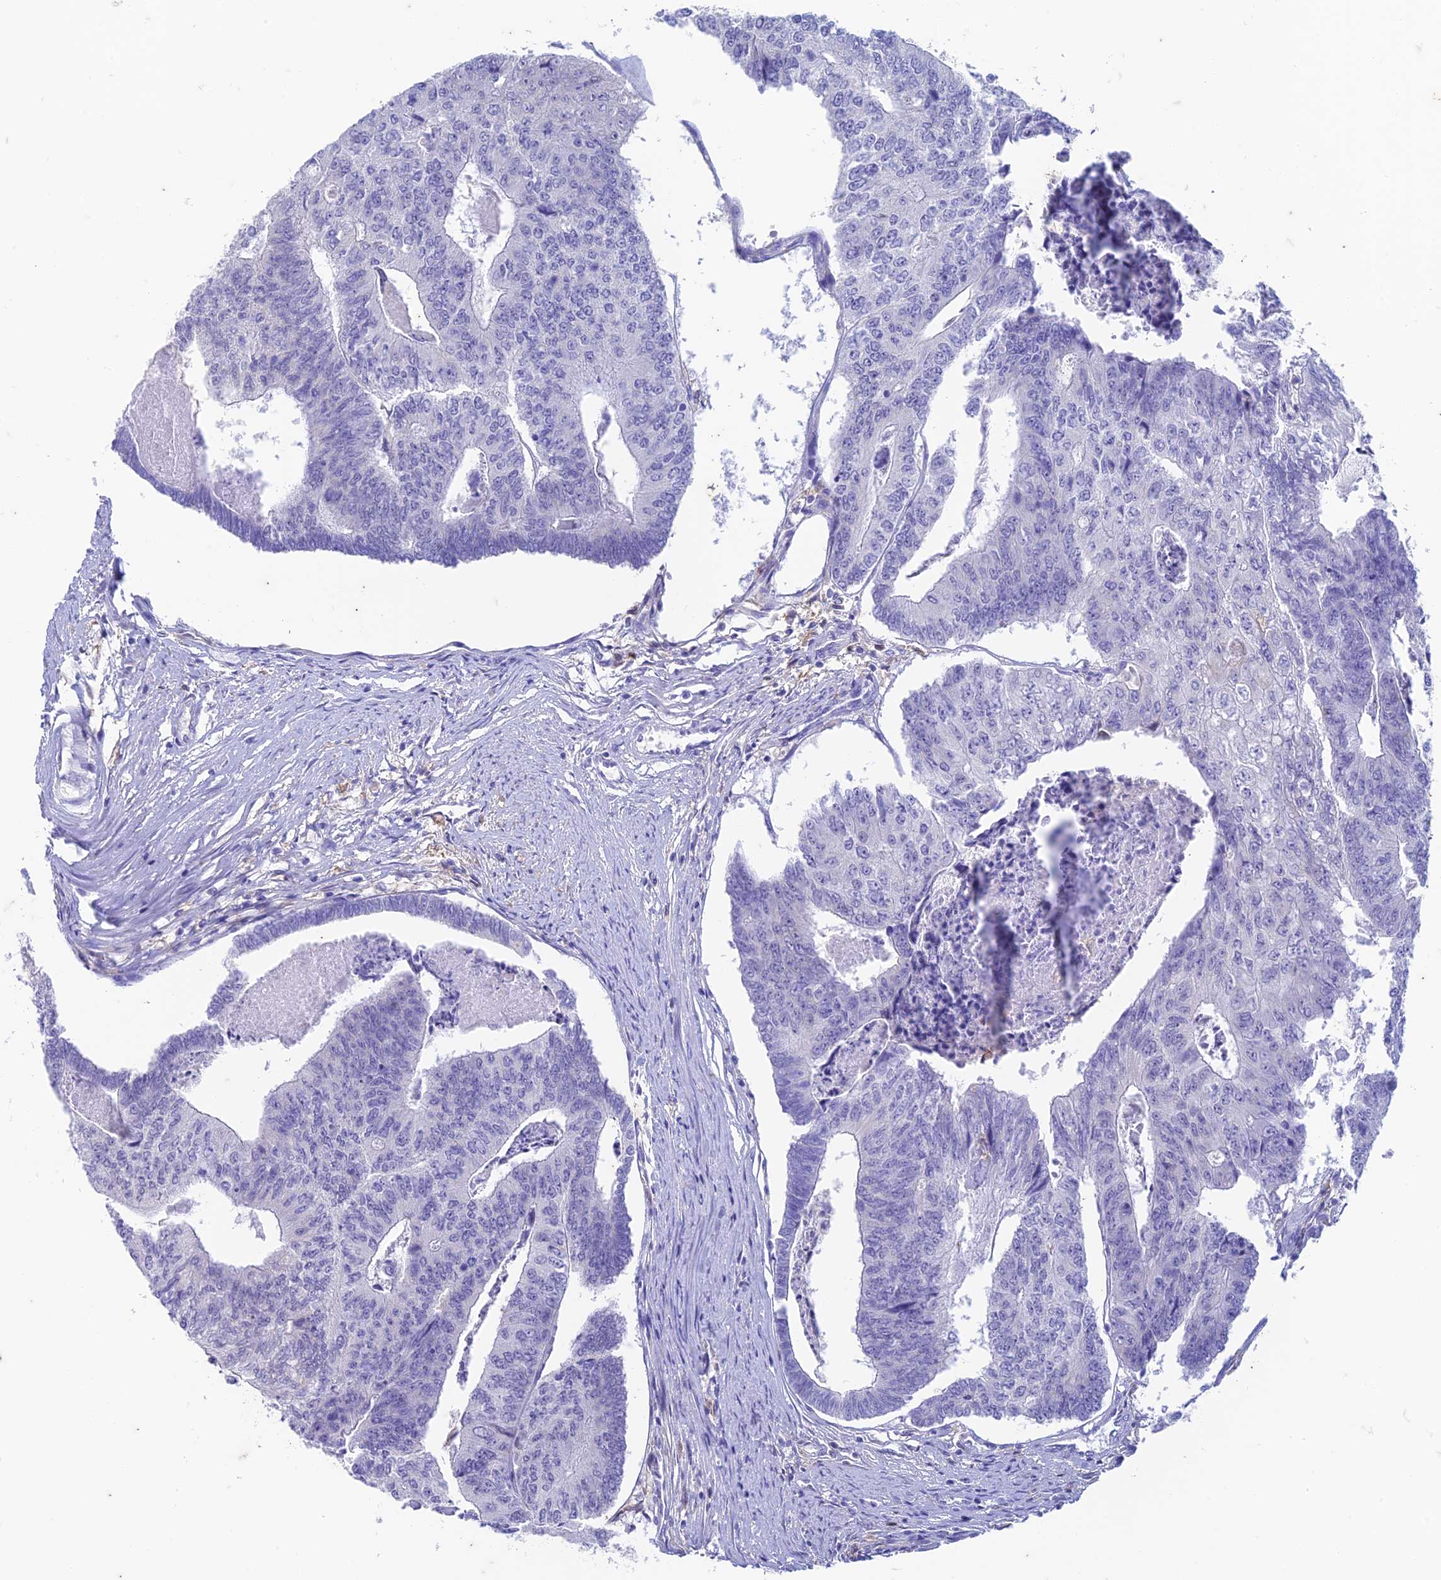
{"staining": {"intensity": "negative", "quantity": "none", "location": "none"}, "tissue": "colorectal cancer", "cell_type": "Tumor cells", "image_type": "cancer", "snomed": [{"axis": "morphology", "description": "Adenocarcinoma, NOS"}, {"axis": "topography", "description": "Colon"}], "caption": "Tumor cells show no significant protein expression in colorectal cancer.", "gene": "FGF7", "patient": {"sex": "female", "age": 67}}